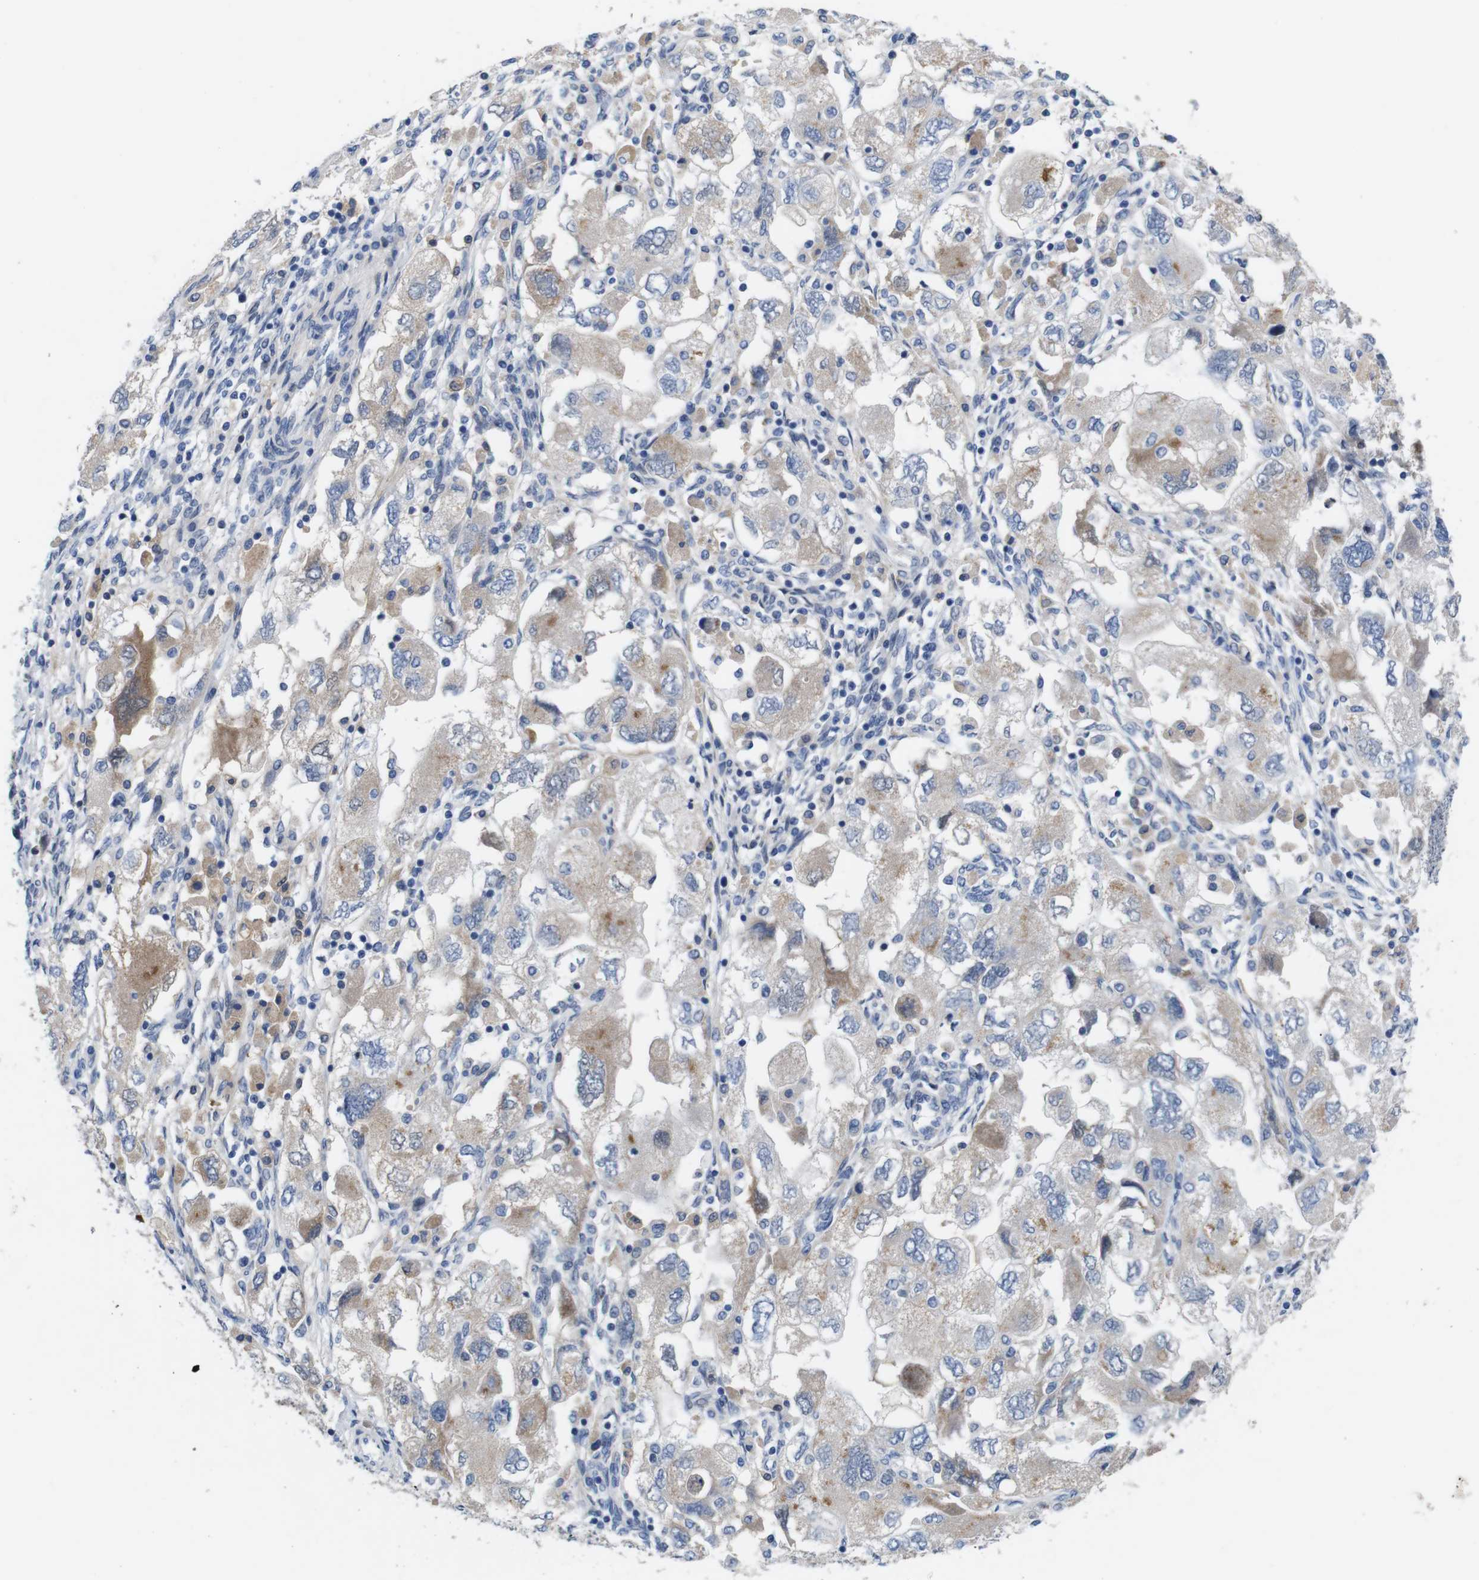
{"staining": {"intensity": "weak", "quantity": "<25%", "location": "cytoplasmic/membranous"}, "tissue": "ovarian cancer", "cell_type": "Tumor cells", "image_type": "cancer", "snomed": [{"axis": "morphology", "description": "Carcinoma, NOS"}, {"axis": "morphology", "description": "Cystadenocarcinoma, serous, NOS"}, {"axis": "topography", "description": "Ovary"}], "caption": "The micrograph reveals no staining of tumor cells in serous cystadenocarcinoma (ovarian).", "gene": "C1RL", "patient": {"sex": "female", "age": 69}}